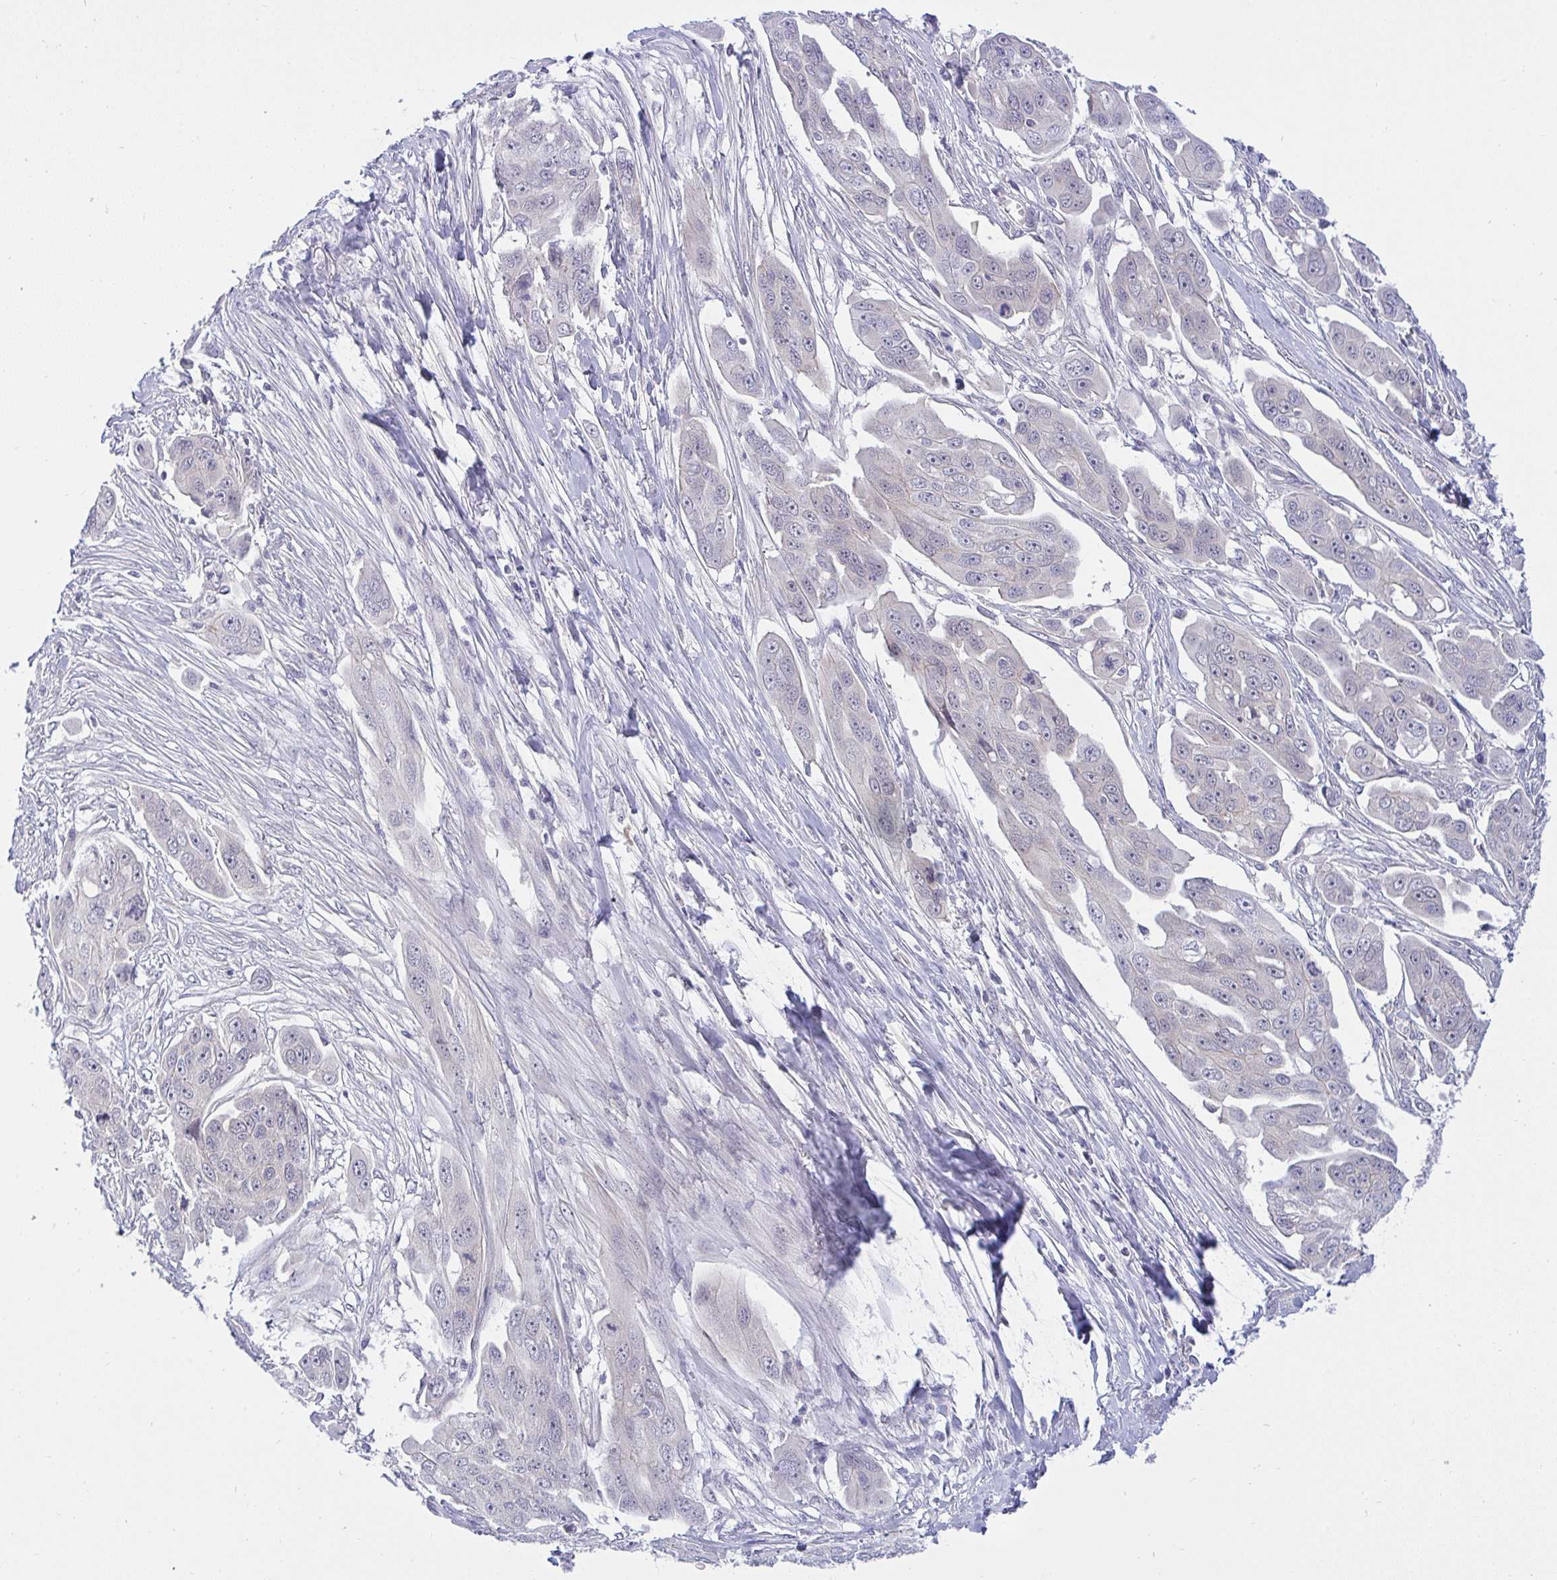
{"staining": {"intensity": "negative", "quantity": "none", "location": "none"}, "tissue": "ovarian cancer", "cell_type": "Tumor cells", "image_type": "cancer", "snomed": [{"axis": "morphology", "description": "Carcinoma, endometroid"}, {"axis": "topography", "description": "Ovary"}], "caption": "DAB immunohistochemical staining of ovarian cancer (endometroid carcinoma) exhibits no significant expression in tumor cells.", "gene": "HOXD12", "patient": {"sex": "female", "age": 70}}